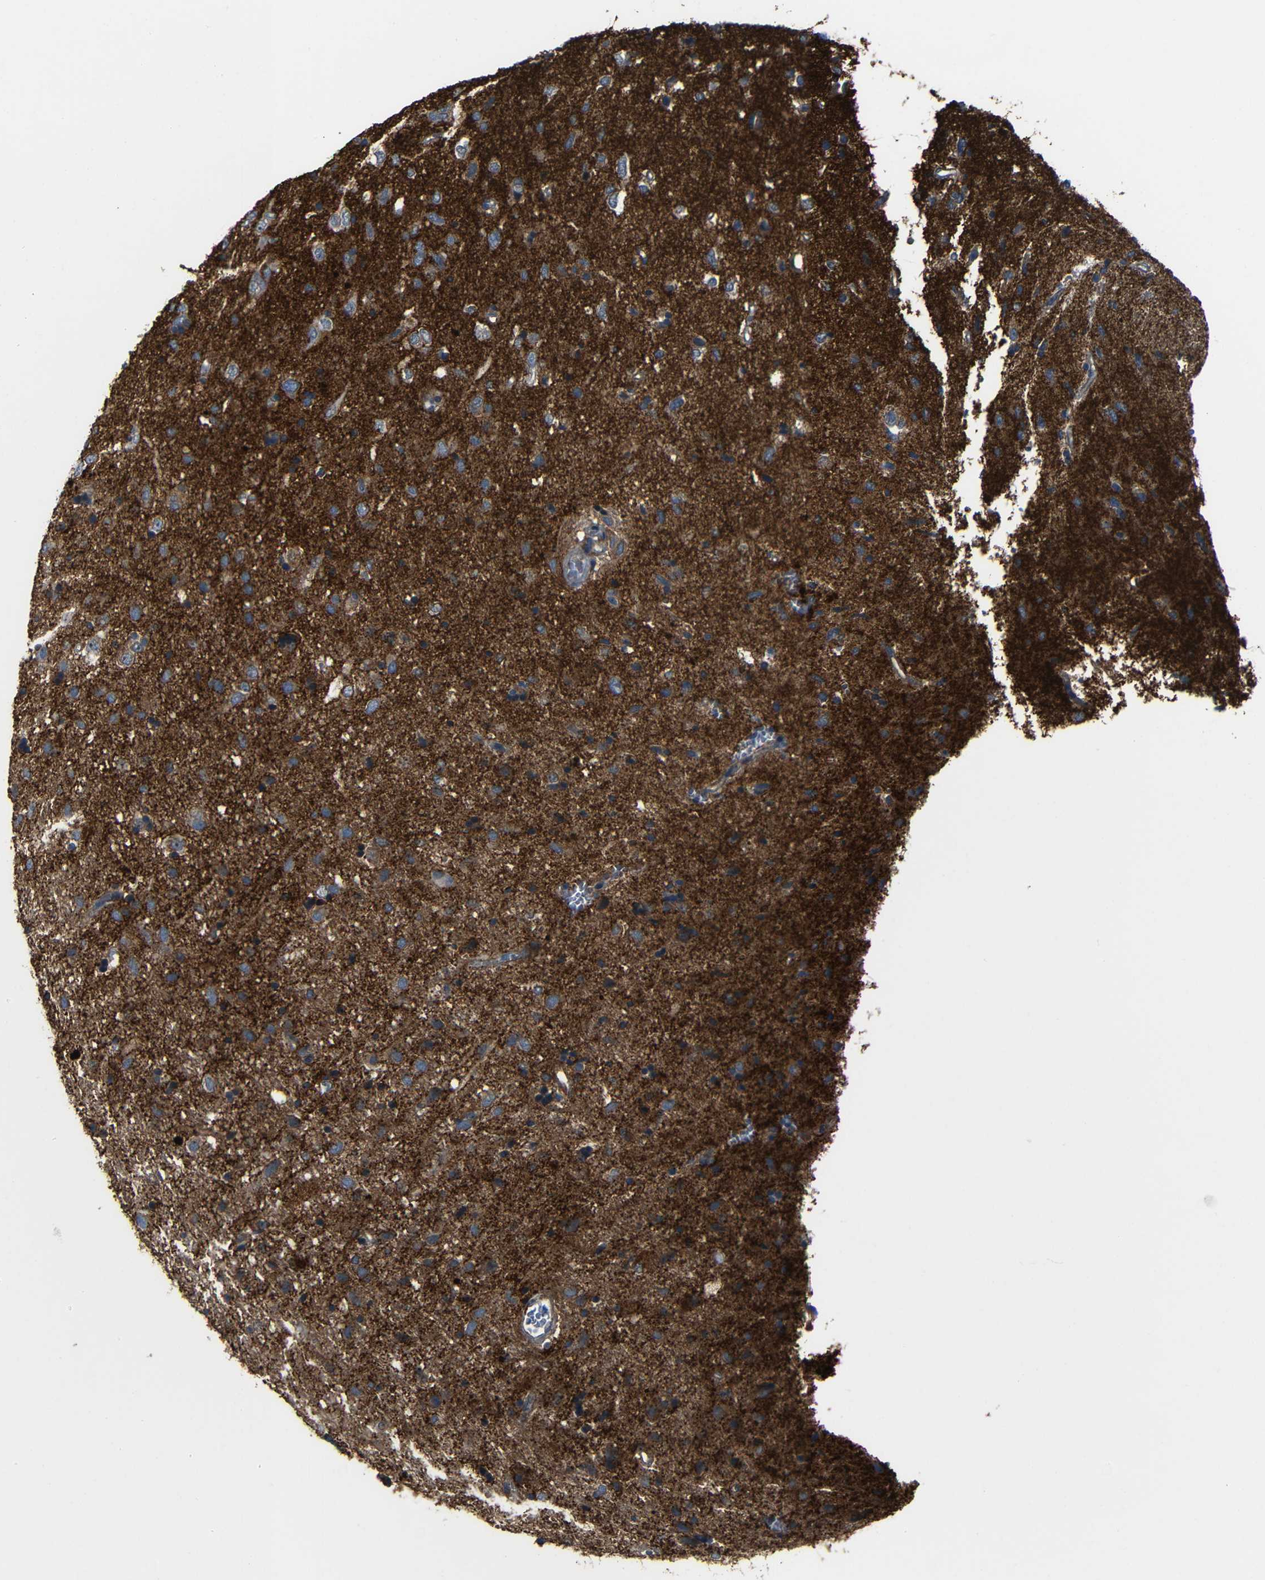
{"staining": {"intensity": "negative", "quantity": "none", "location": "none"}, "tissue": "glioma", "cell_type": "Tumor cells", "image_type": "cancer", "snomed": [{"axis": "morphology", "description": "Glioma, malignant, Low grade"}, {"axis": "topography", "description": "Brain"}], "caption": "Immunohistochemical staining of human malignant glioma (low-grade) reveals no significant expression in tumor cells.", "gene": "DNAJC5", "patient": {"sex": "male", "age": 77}}